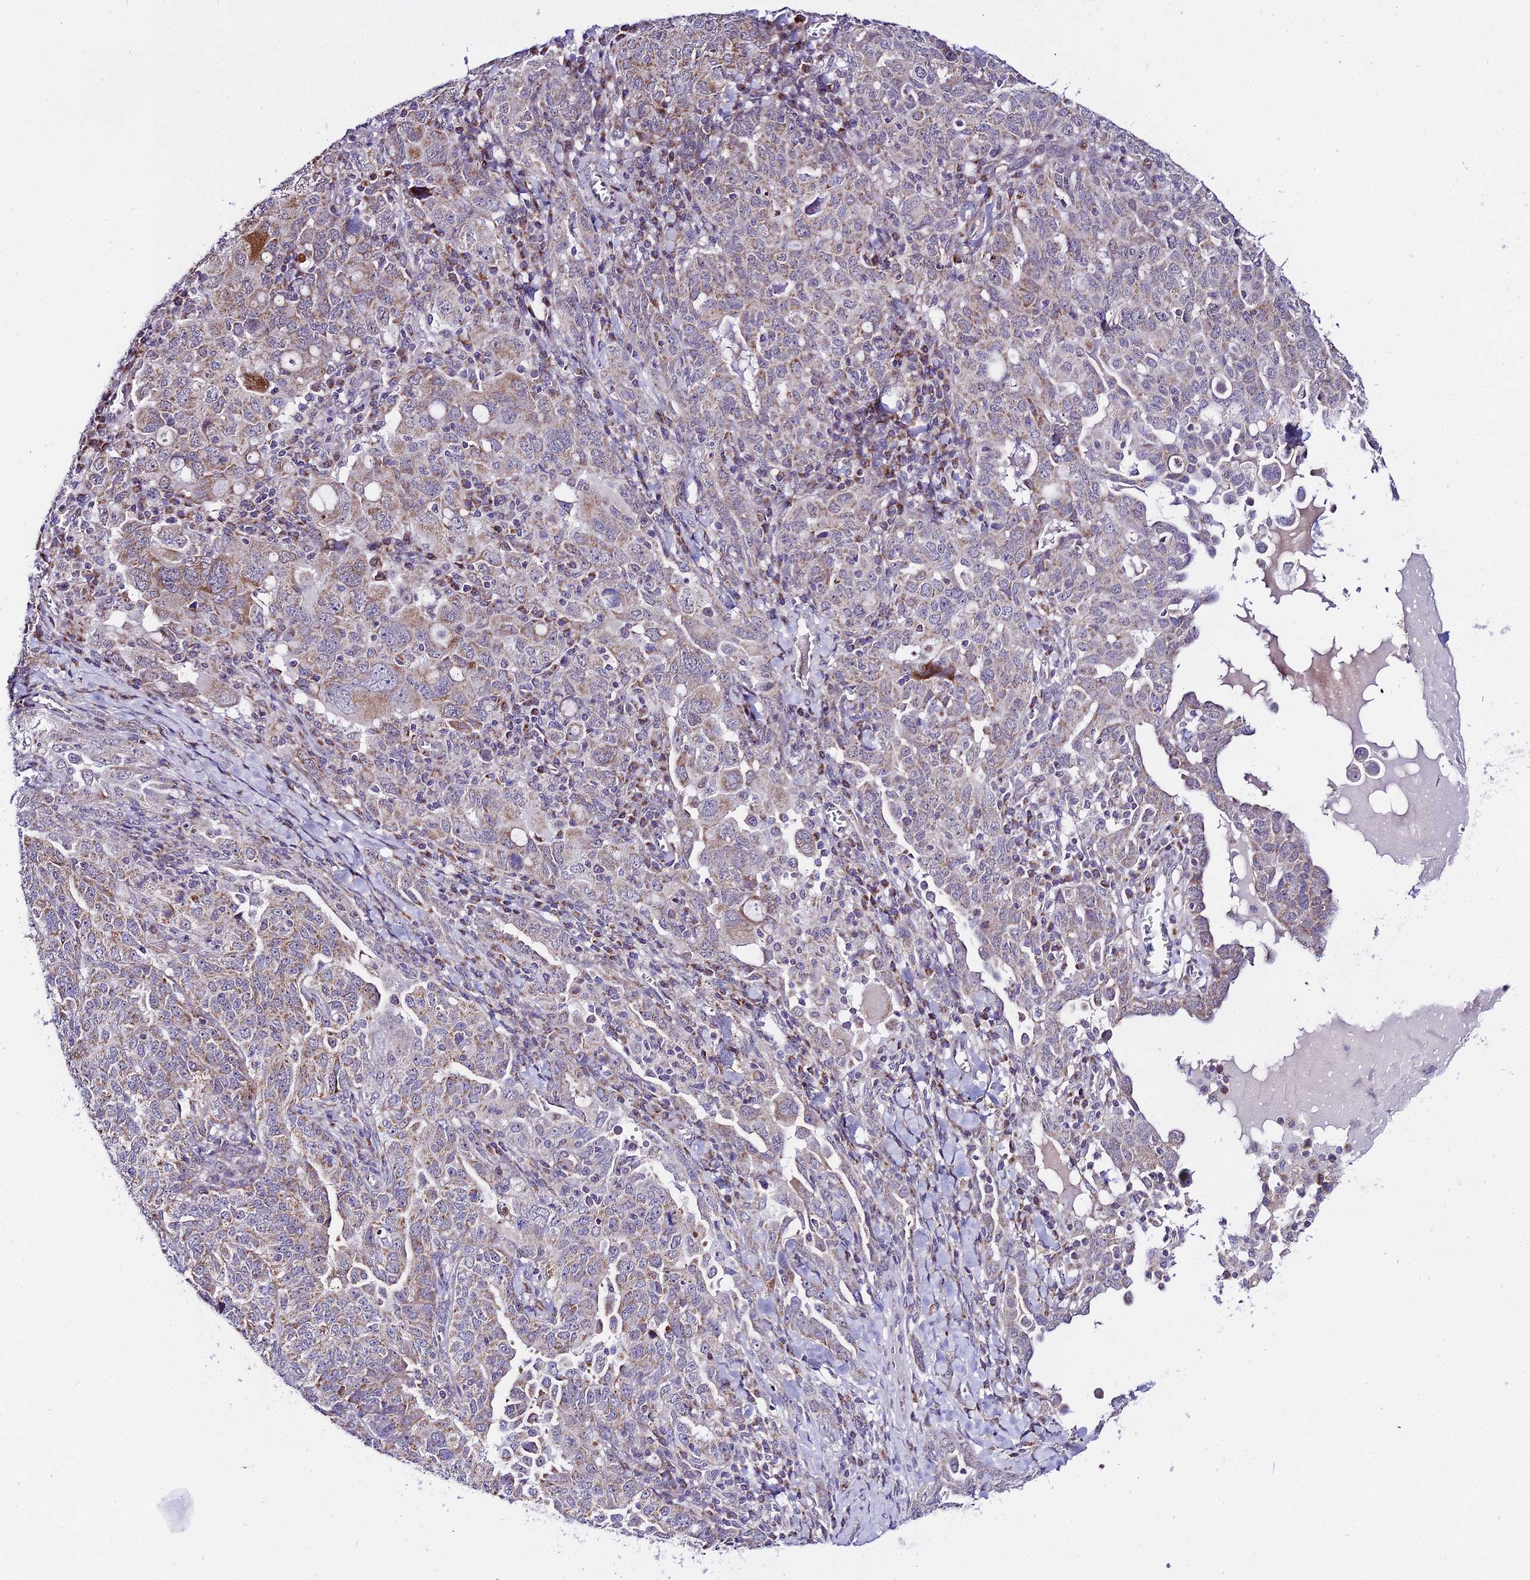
{"staining": {"intensity": "moderate", "quantity": "25%-75%", "location": "cytoplasmic/membranous"}, "tissue": "ovarian cancer", "cell_type": "Tumor cells", "image_type": "cancer", "snomed": [{"axis": "morphology", "description": "Carcinoma, endometroid"}, {"axis": "topography", "description": "Ovary"}], "caption": "An image showing moderate cytoplasmic/membranous staining in about 25%-75% of tumor cells in ovarian cancer (endometroid carcinoma), as visualized by brown immunohistochemical staining.", "gene": "ATP5PB", "patient": {"sex": "female", "age": 62}}